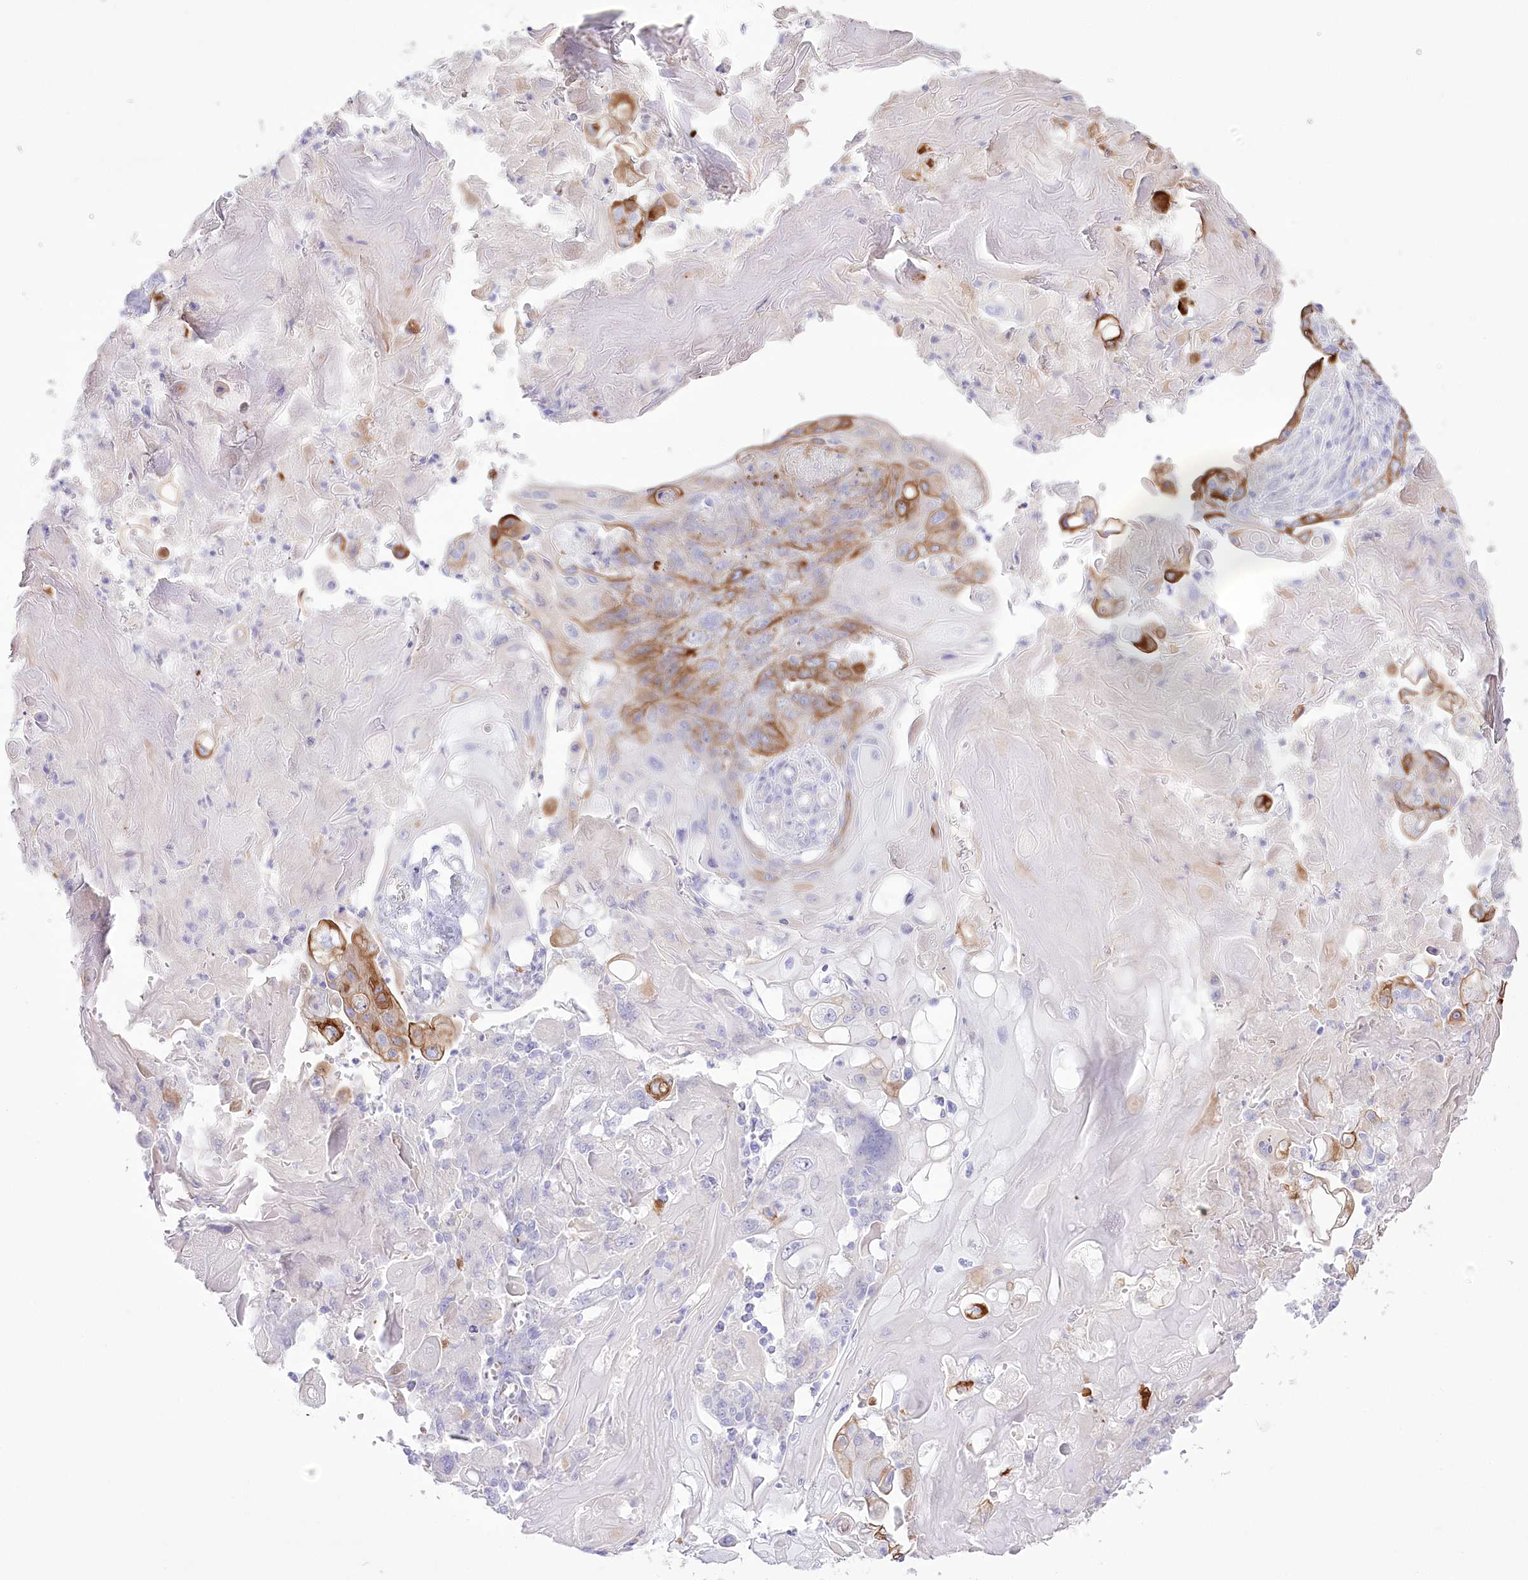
{"staining": {"intensity": "moderate", "quantity": "<25%", "location": "cytoplasmic/membranous"}, "tissue": "endometrial cancer", "cell_type": "Tumor cells", "image_type": "cancer", "snomed": [{"axis": "morphology", "description": "Adenocarcinoma, NOS"}, {"axis": "topography", "description": "Endometrium"}], "caption": "Immunohistochemistry of human endometrial cancer (adenocarcinoma) demonstrates low levels of moderate cytoplasmic/membranous expression in approximately <25% of tumor cells. (Brightfield microscopy of DAB IHC at high magnification).", "gene": "SLC39A10", "patient": {"sex": "female", "age": 32}}